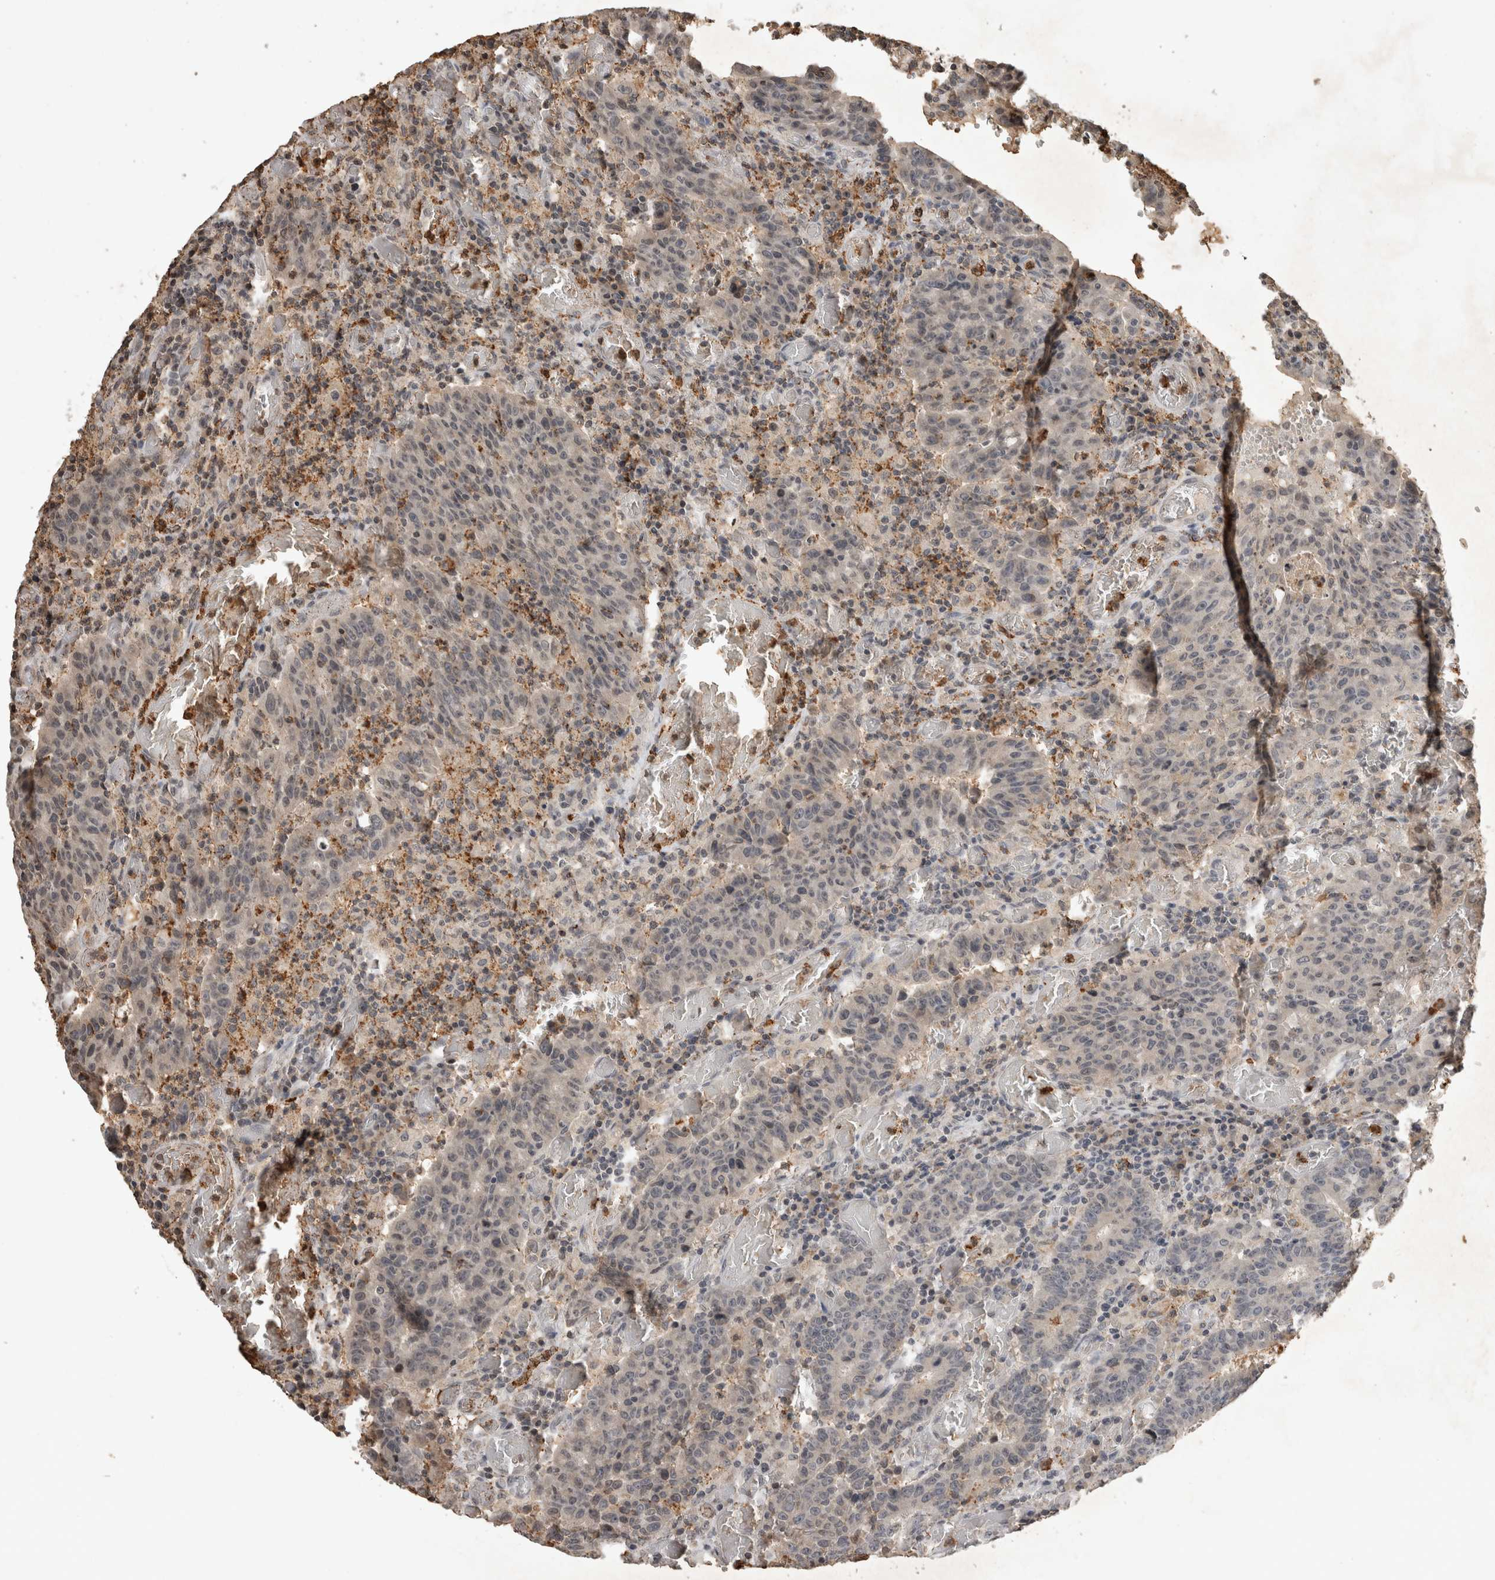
{"staining": {"intensity": "negative", "quantity": "none", "location": "none"}, "tissue": "colorectal cancer", "cell_type": "Tumor cells", "image_type": "cancer", "snomed": [{"axis": "morphology", "description": "Adenocarcinoma, NOS"}, {"axis": "topography", "description": "Colon"}], "caption": "An immunohistochemistry photomicrograph of colorectal cancer is shown. There is no staining in tumor cells of colorectal cancer.", "gene": "HRK", "patient": {"sex": "female", "age": 75}}